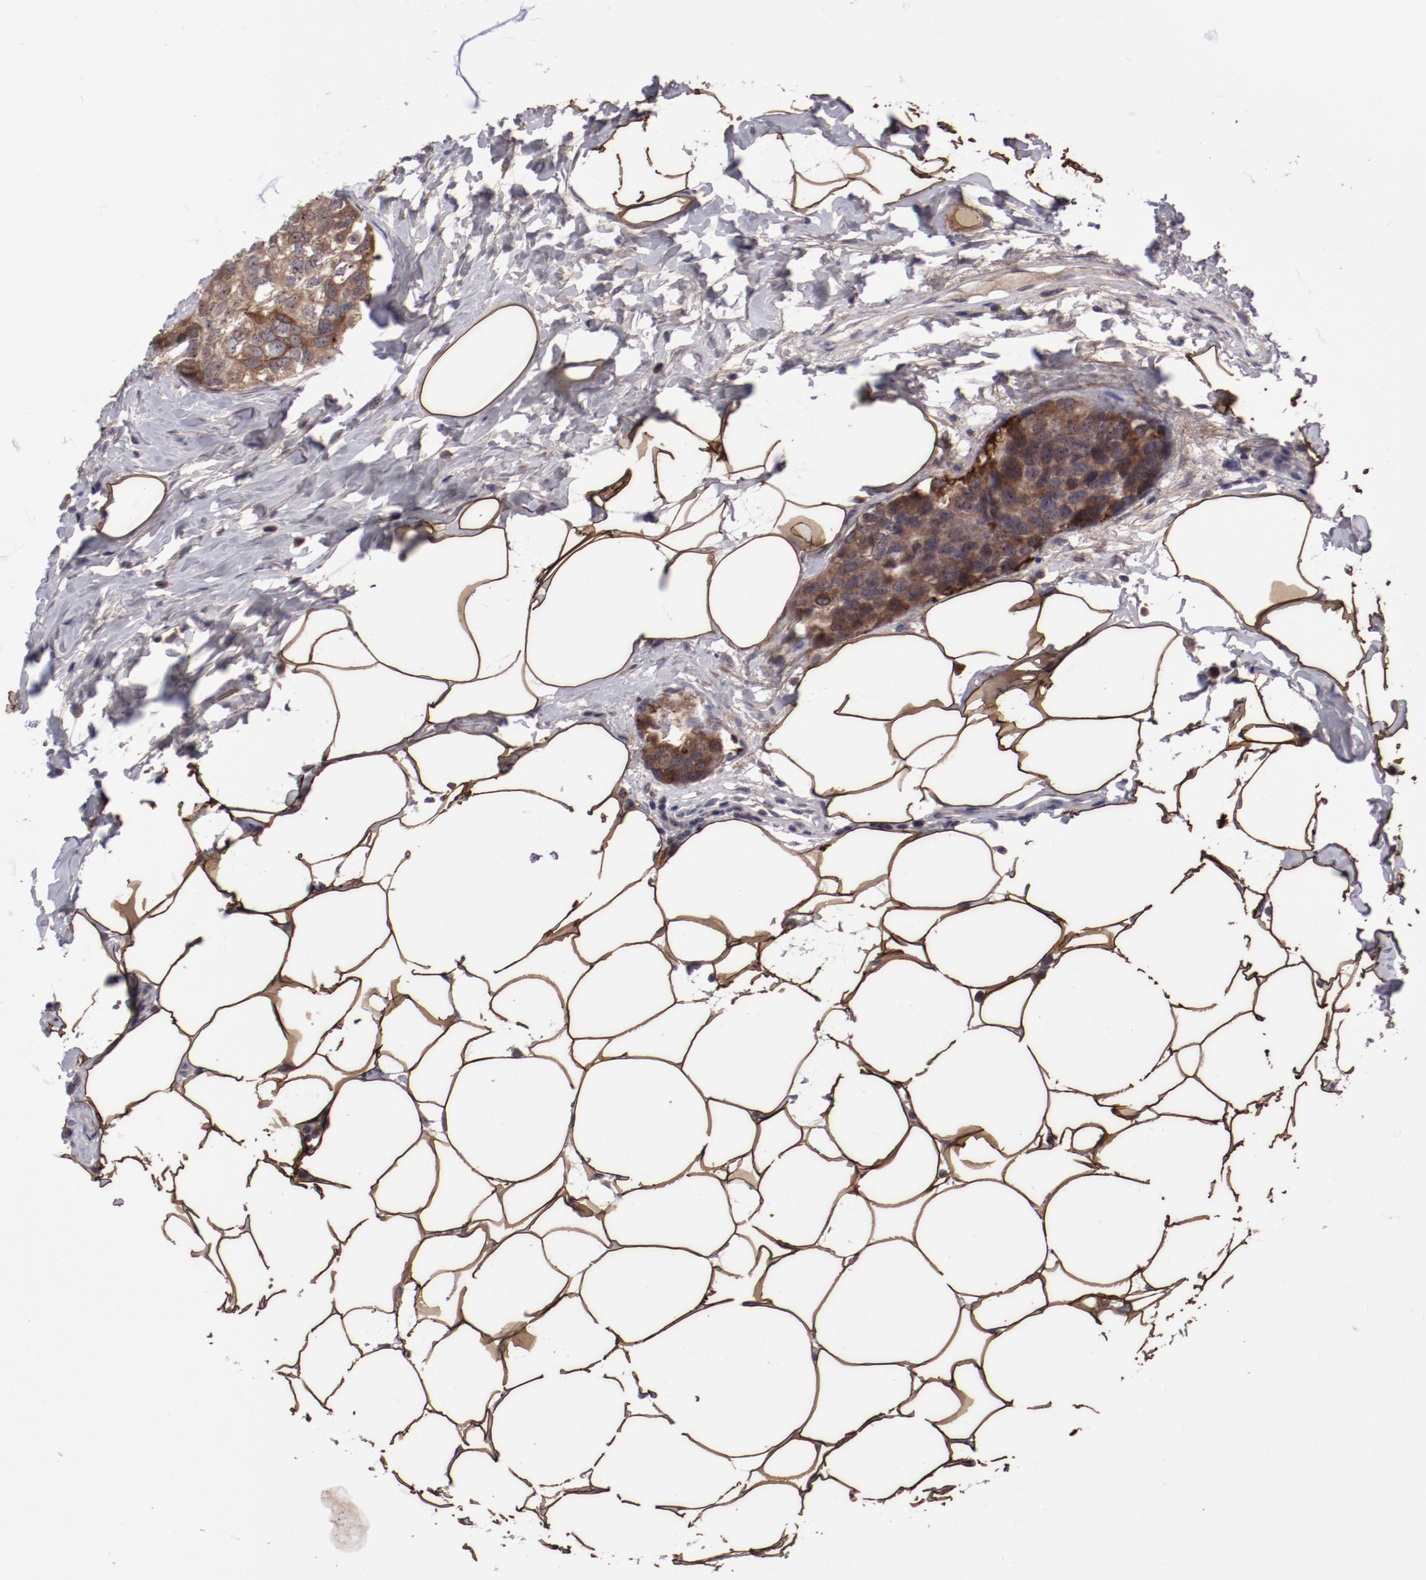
{"staining": {"intensity": "moderate", "quantity": ">75%", "location": "cytoplasmic/membranous"}, "tissue": "breast cancer", "cell_type": "Tumor cells", "image_type": "cancer", "snomed": [{"axis": "morphology", "description": "Normal tissue, NOS"}, {"axis": "morphology", "description": "Duct carcinoma"}, {"axis": "topography", "description": "Breast"}], "caption": "Protein analysis of breast cancer tissue reveals moderate cytoplasmic/membranous staining in approximately >75% of tumor cells. (DAB IHC, brown staining for protein, blue staining for nuclei).", "gene": "IL12A", "patient": {"sex": "female", "age": 50}}